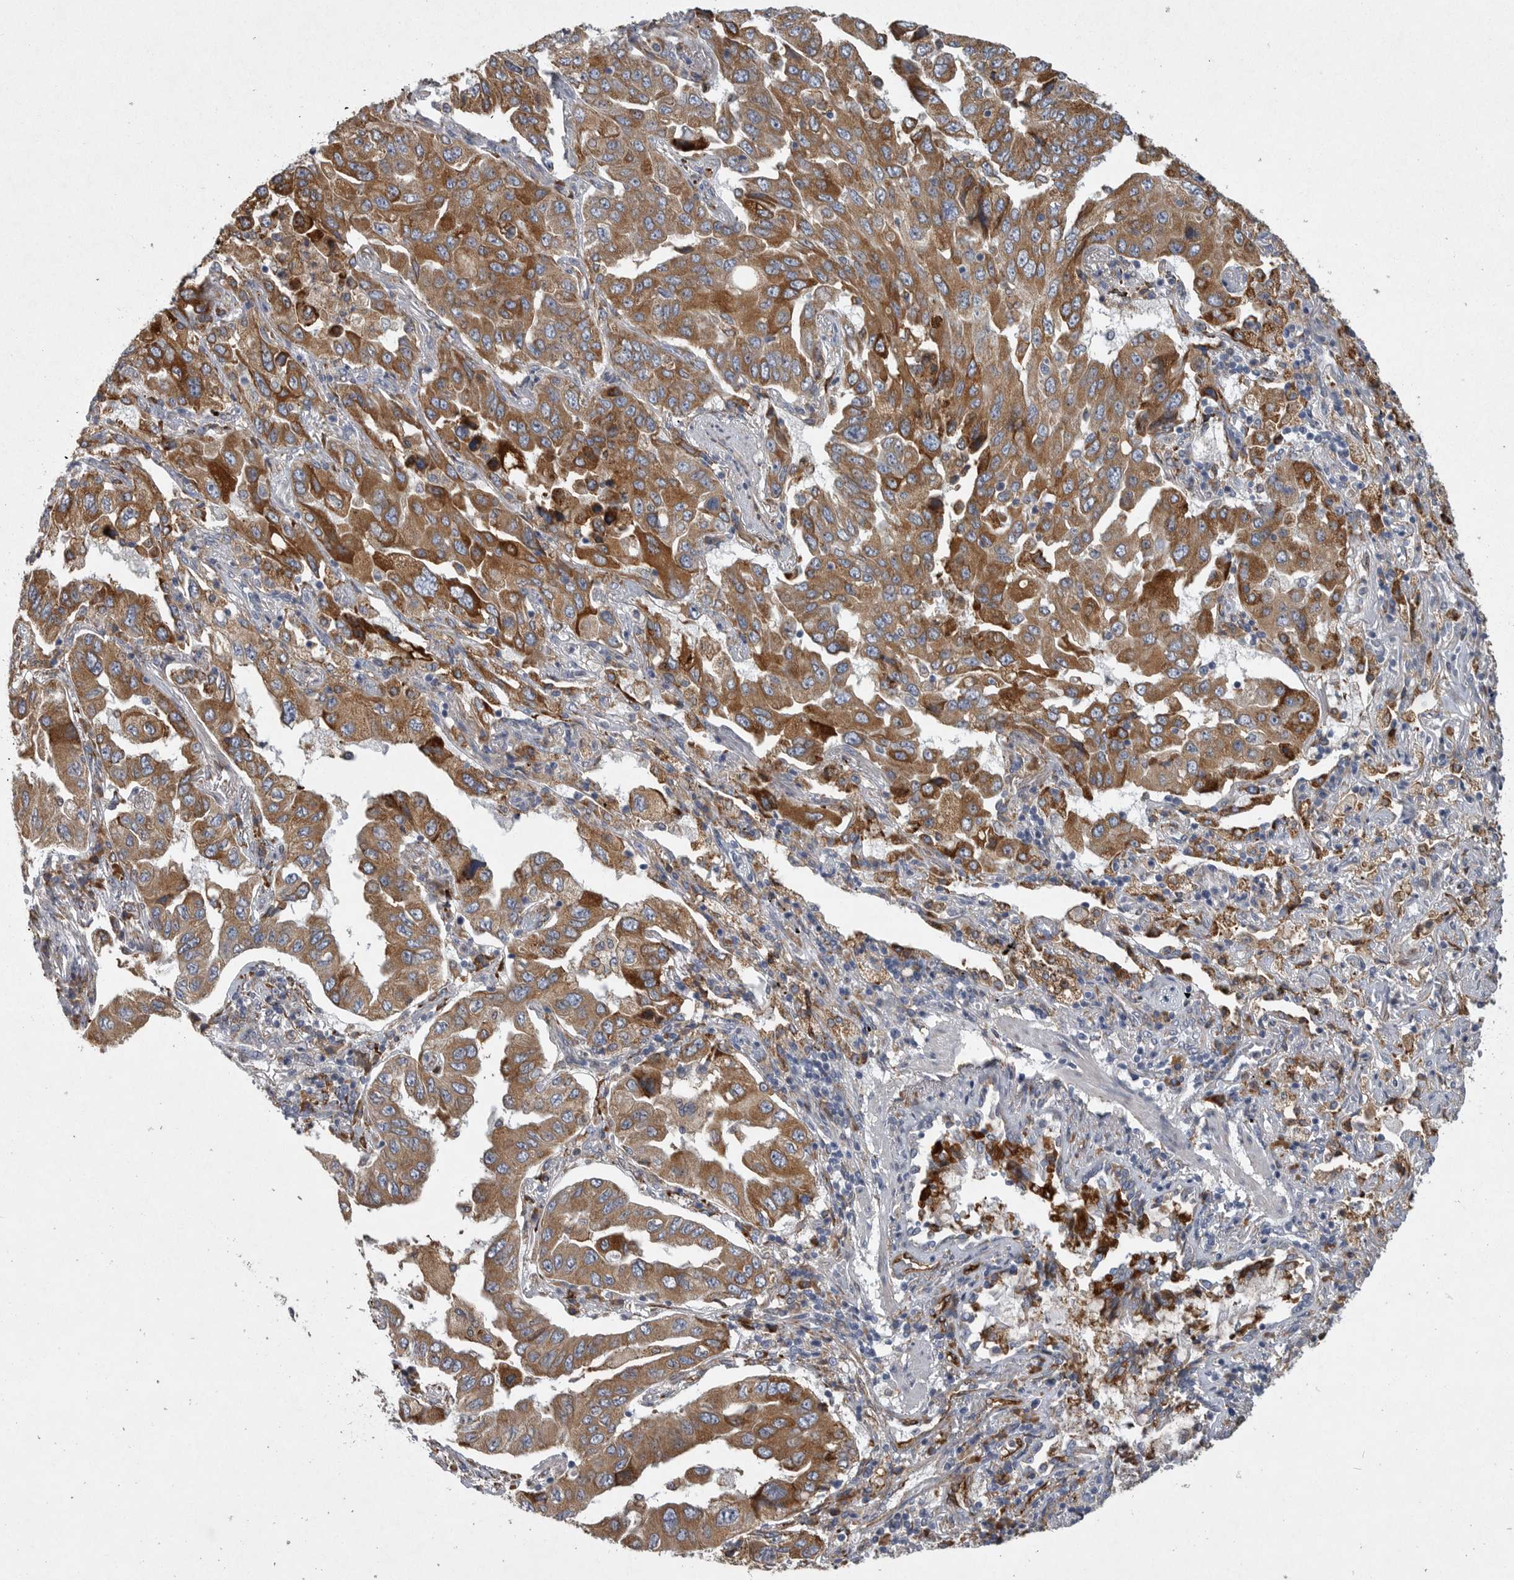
{"staining": {"intensity": "moderate", "quantity": ">75%", "location": "cytoplasmic/membranous"}, "tissue": "lung cancer", "cell_type": "Tumor cells", "image_type": "cancer", "snomed": [{"axis": "morphology", "description": "Adenocarcinoma, NOS"}, {"axis": "topography", "description": "Lung"}], "caption": "Tumor cells show medium levels of moderate cytoplasmic/membranous expression in about >75% of cells in lung cancer (adenocarcinoma).", "gene": "MINPP1", "patient": {"sex": "female", "age": 65}}